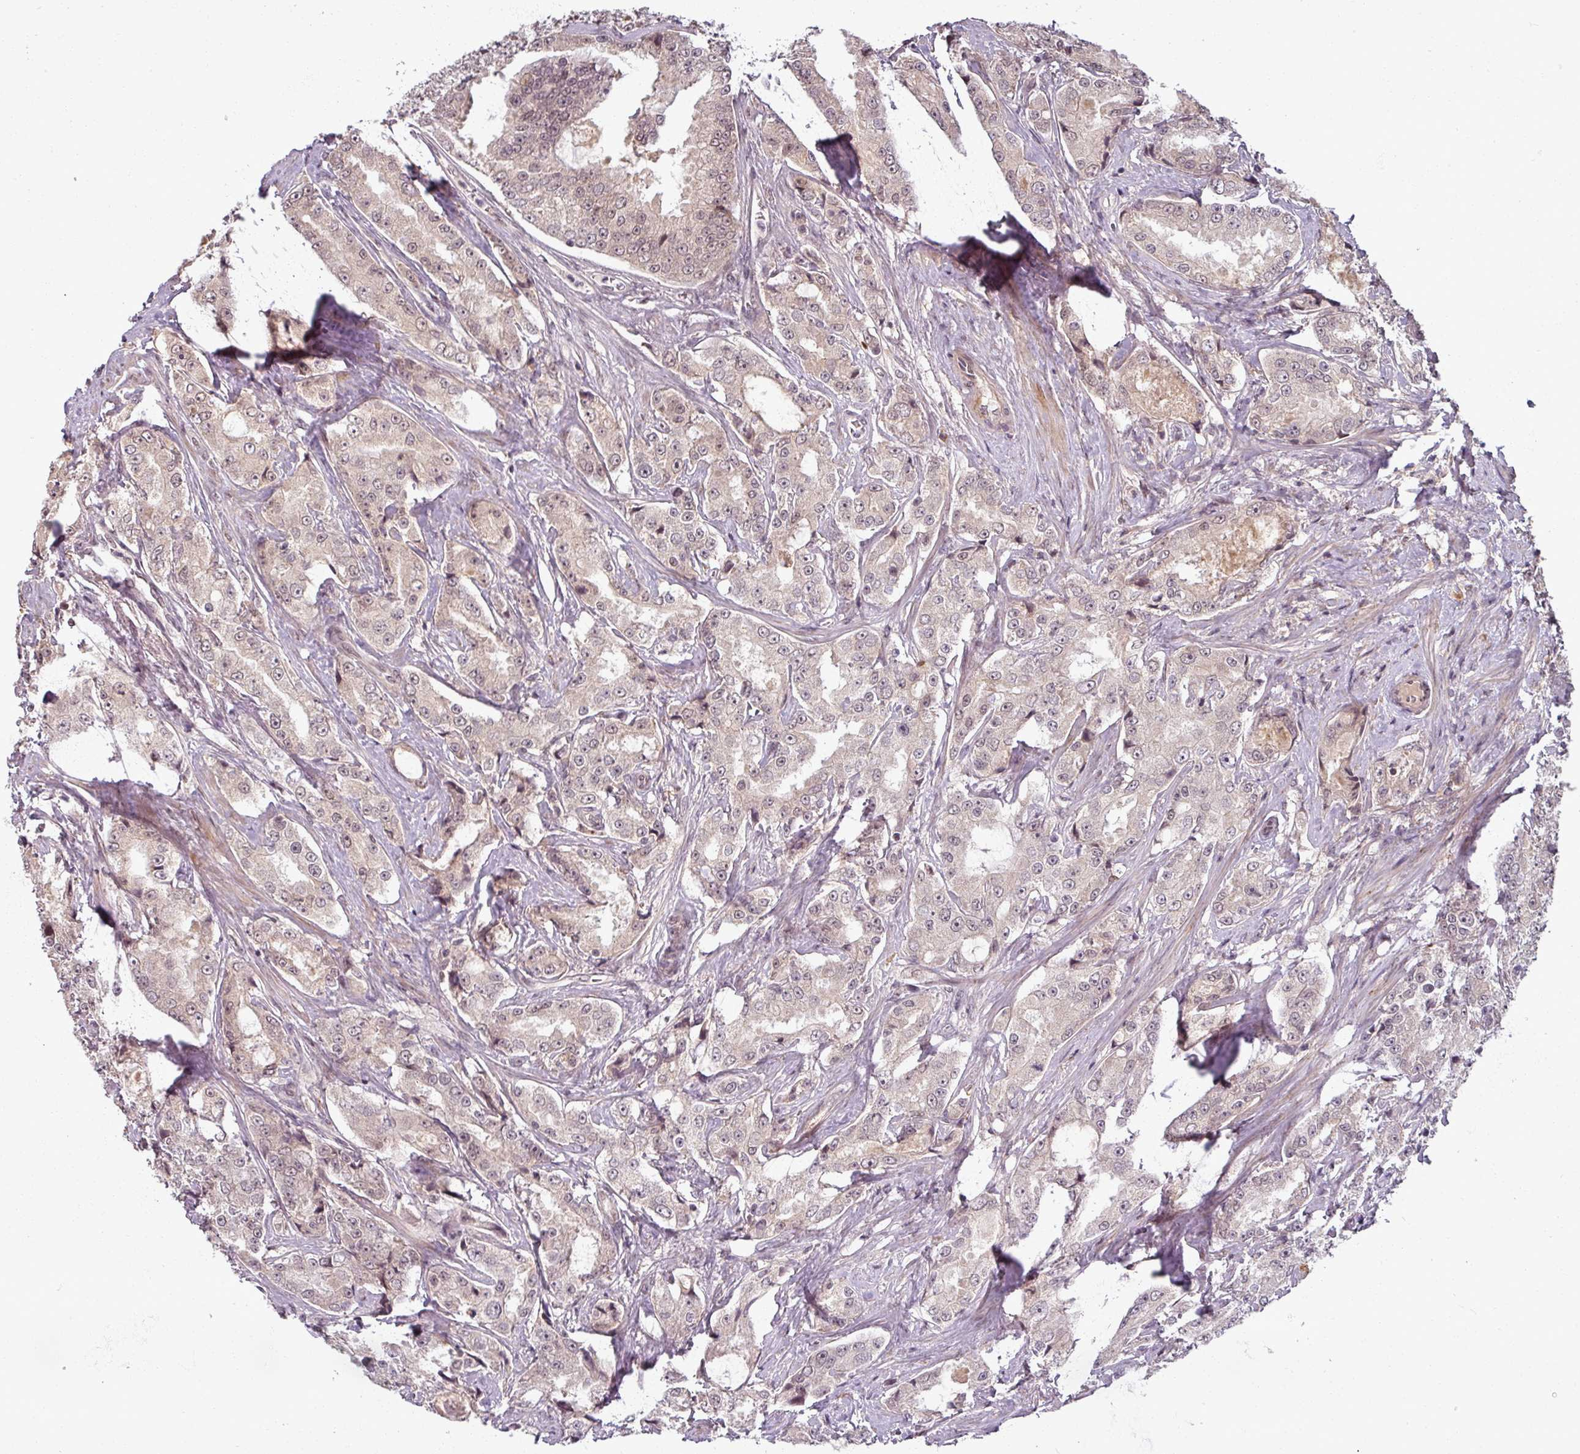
{"staining": {"intensity": "weak", "quantity": "<25%", "location": "nuclear"}, "tissue": "prostate cancer", "cell_type": "Tumor cells", "image_type": "cancer", "snomed": [{"axis": "morphology", "description": "Adenocarcinoma, High grade"}, {"axis": "topography", "description": "Prostate"}], "caption": "Tumor cells are negative for brown protein staining in prostate cancer (adenocarcinoma (high-grade)).", "gene": "POLR2G", "patient": {"sex": "male", "age": 73}}